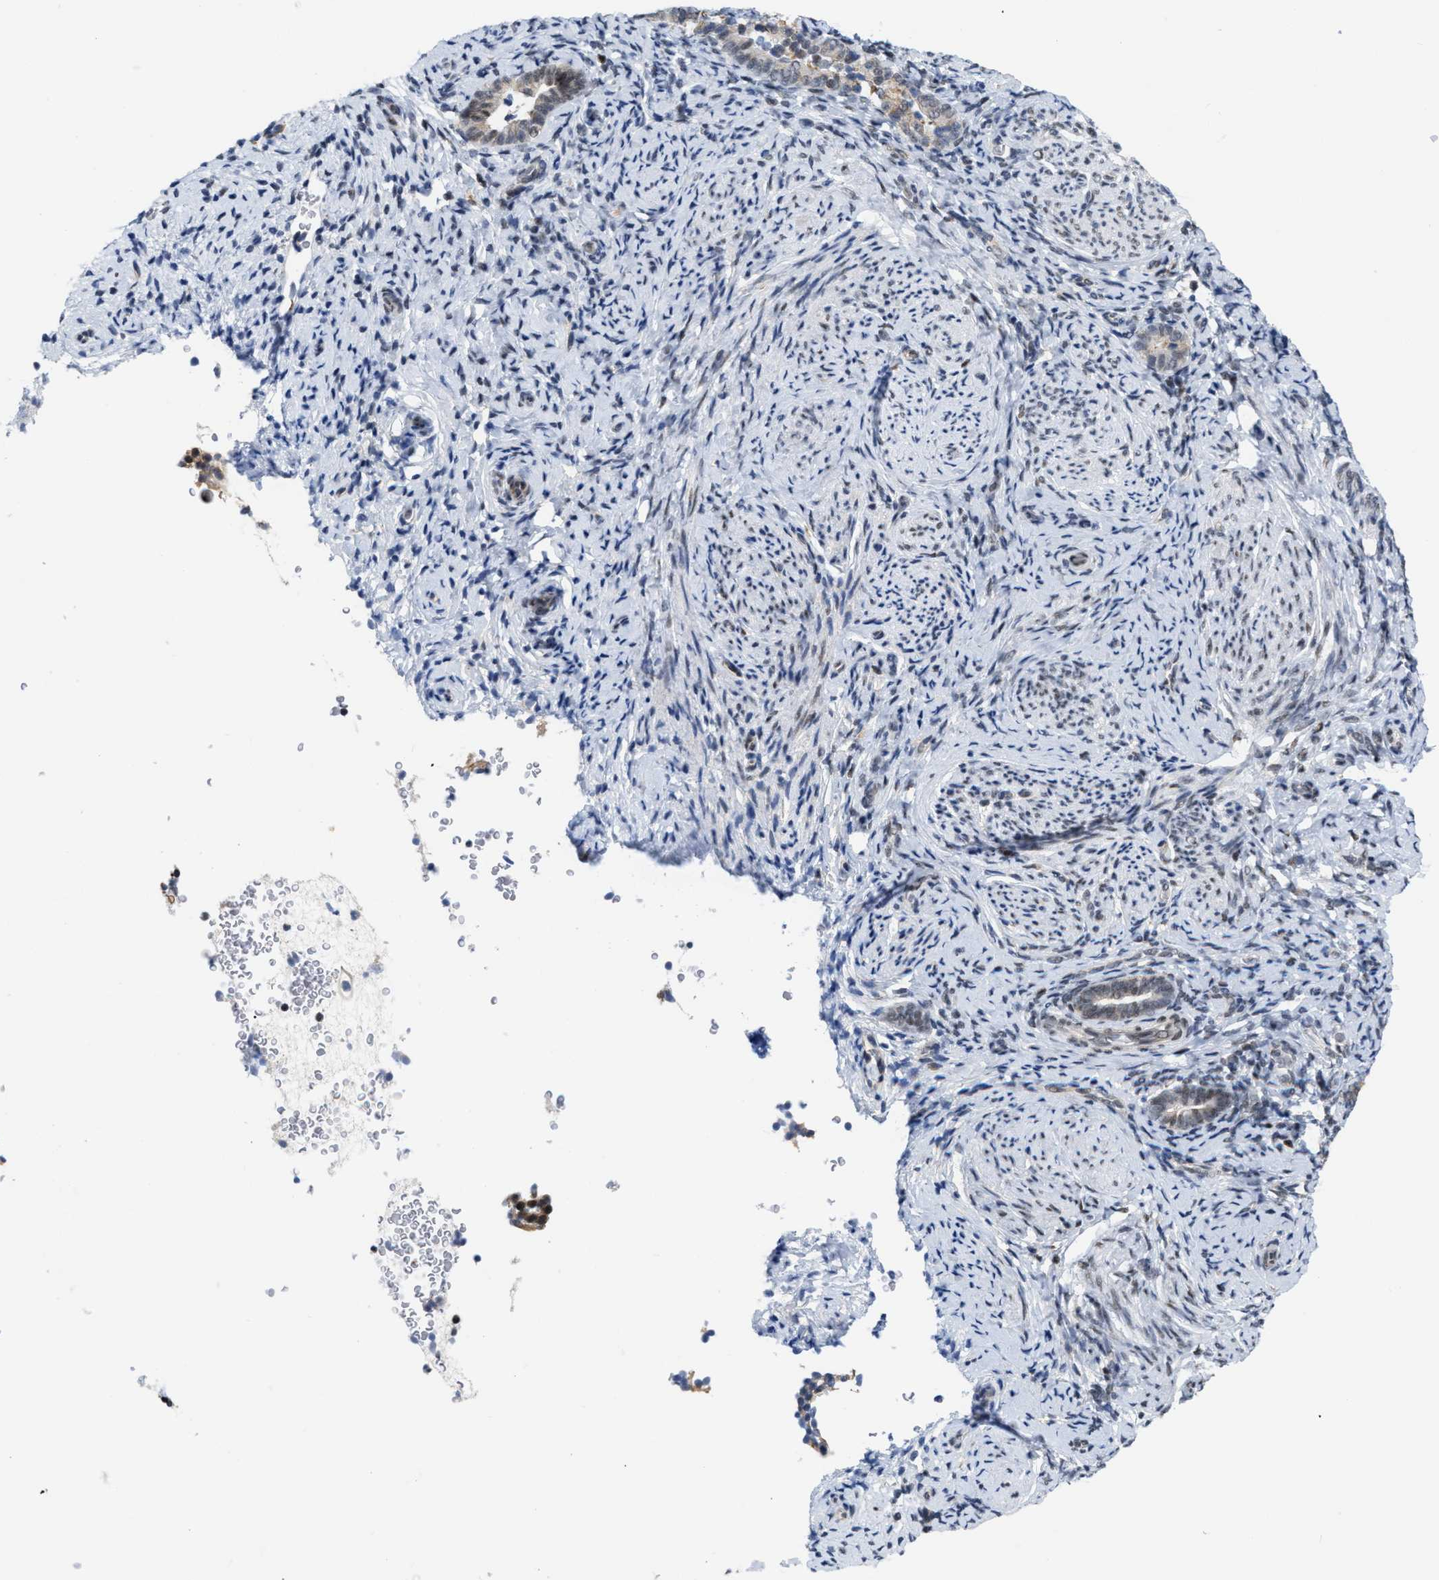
{"staining": {"intensity": "weak", "quantity": "<25%", "location": "nuclear"}, "tissue": "endometrium", "cell_type": "Cells in endometrial stroma", "image_type": "normal", "snomed": [{"axis": "morphology", "description": "Normal tissue, NOS"}, {"axis": "topography", "description": "Endometrium"}], "caption": "IHC micrograph of benign human endometrium stained for a protein (brown), which displays no expression in cells in endometrial stroma. (DAB immunohistochemistry with hematoxylin counter stain).", "gene": "MIER1", "patient": {"sex": "female", "age": 51}}